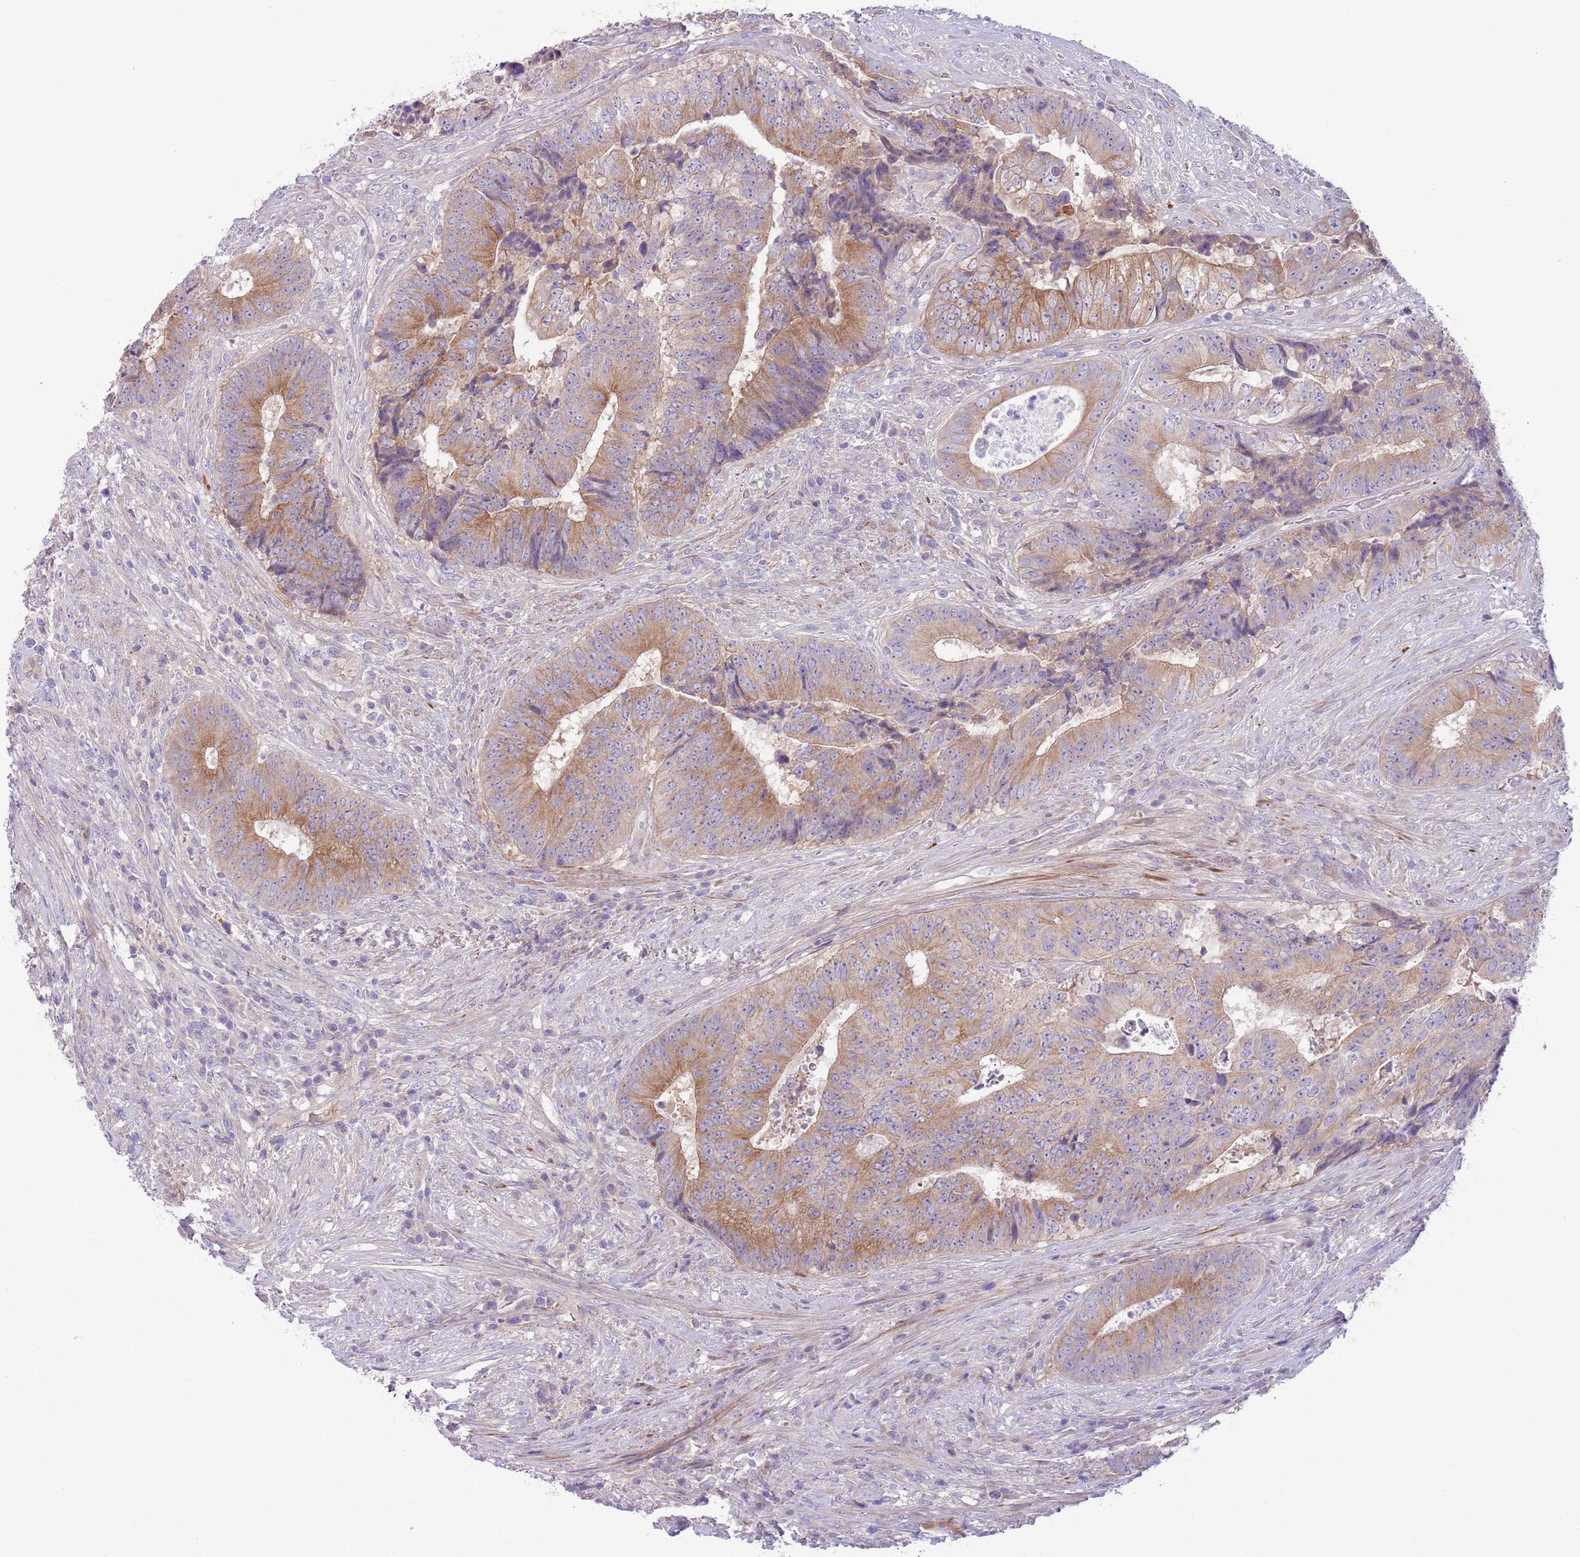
{"staining": {"intensity": "moderate", "quantity": ">75%", "location": "cytoplasmic/membranous"}, "tissue": "colorectal cancer", "cell_type": "Tumor cells", "image_type": "cancer", "snomed": [{"axis": "morphology", "description": "Adenocarcinoma, NOS"}, {"axis": "topography", "description": "Rectum"}], "caption": "Tumor cells exhibit medium levels of moderate cytoplasmic/membranous staining in about >75% of cells in human colorectal cancer.", "gene": "CFH", "patient": {"sex": "male", "age": 72}}